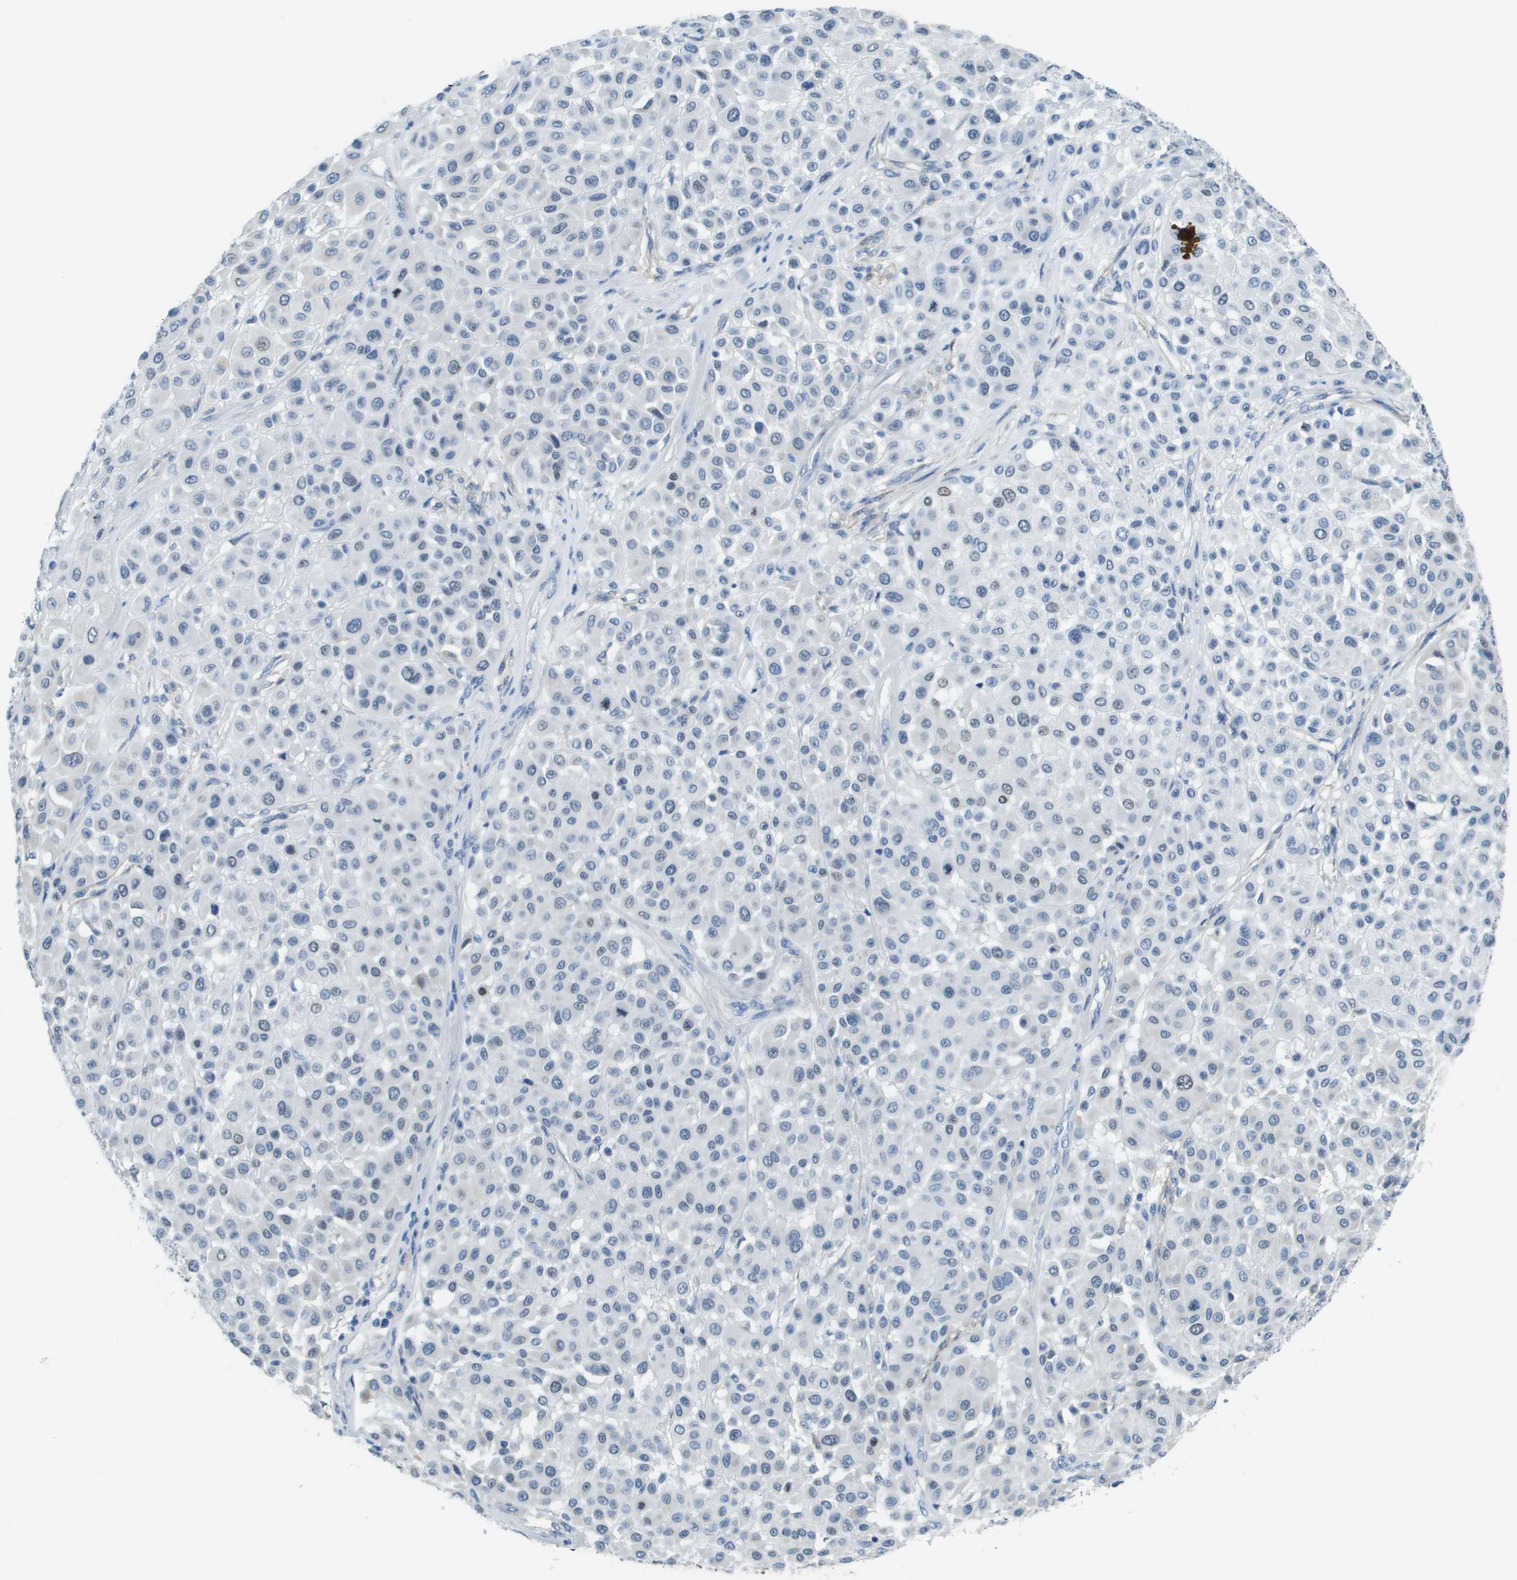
{"staining": {"intensity": "negative", "quantity": "none", "location": "none"}, "tissue": "melanoma", "cell_type": "Tumor cells", "image_type": "cancer", "snomed": [{"axis": "morphology", "description": "Malignant melanoma, Metastatic site"}, {"axis": "topography", "description": "Soft tissue"}], "caption": "Protein analysis of melanoma demonstrates no significant expression in tumor cells.", "gene": "SDC1", "patient": {"sex": "male", "age": 41}}